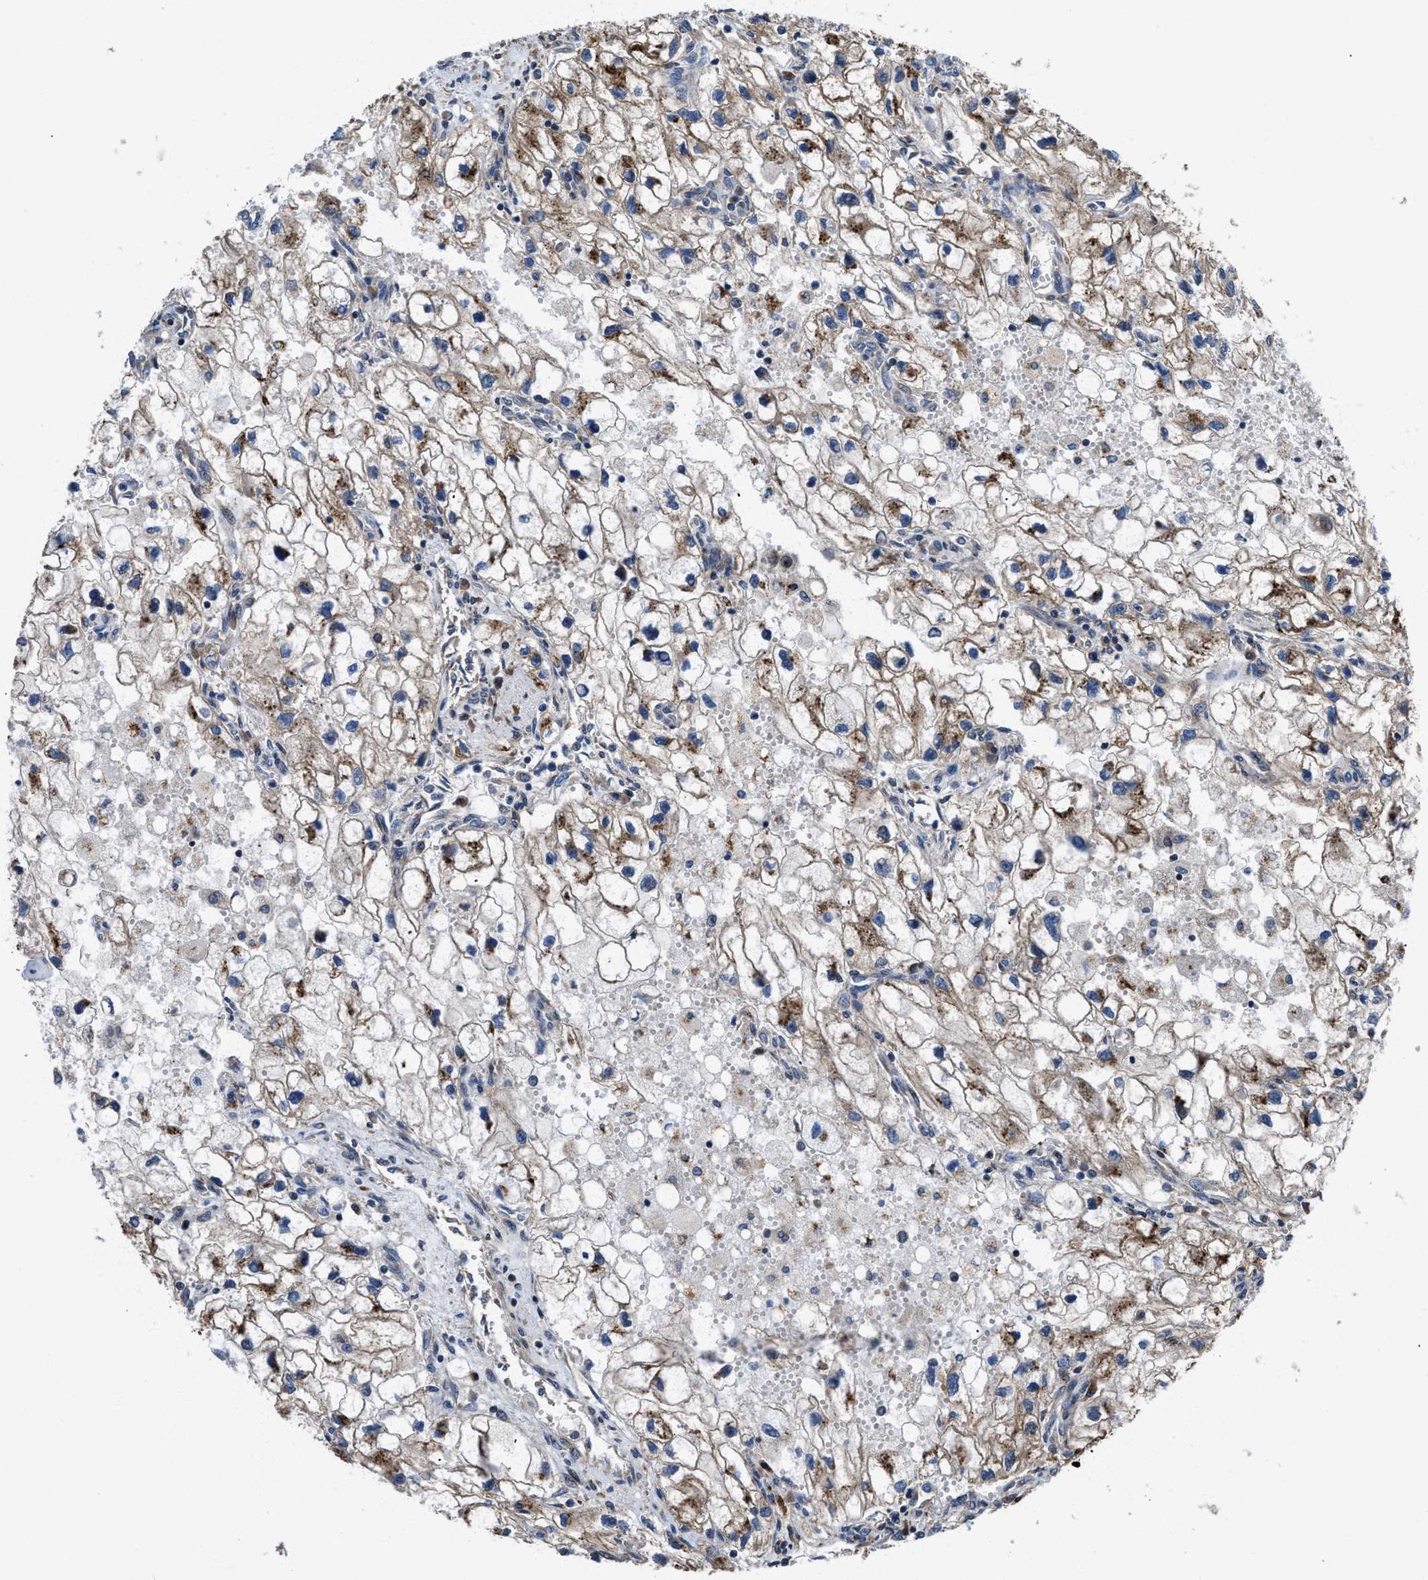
{"staining": {"intensity": "moderate", "quantity": ">75%", "location": "cytoplasmic/membranous"}, "tissue": "renal cancer", "cell_type": "Tumor cells", "image_type": "cancer", "snomed": [{"axis": "morphology", "description": "Adenocarcinoma, NOS"}, {"axis": "topography", "description": "Kidney"}], "caption": "Adenocarcinoma (renal) stained with a protein marker reveals moderate staining in tumor cells.", "gene": "CEP128", "patient": {"sex": "female", "age": 70}}